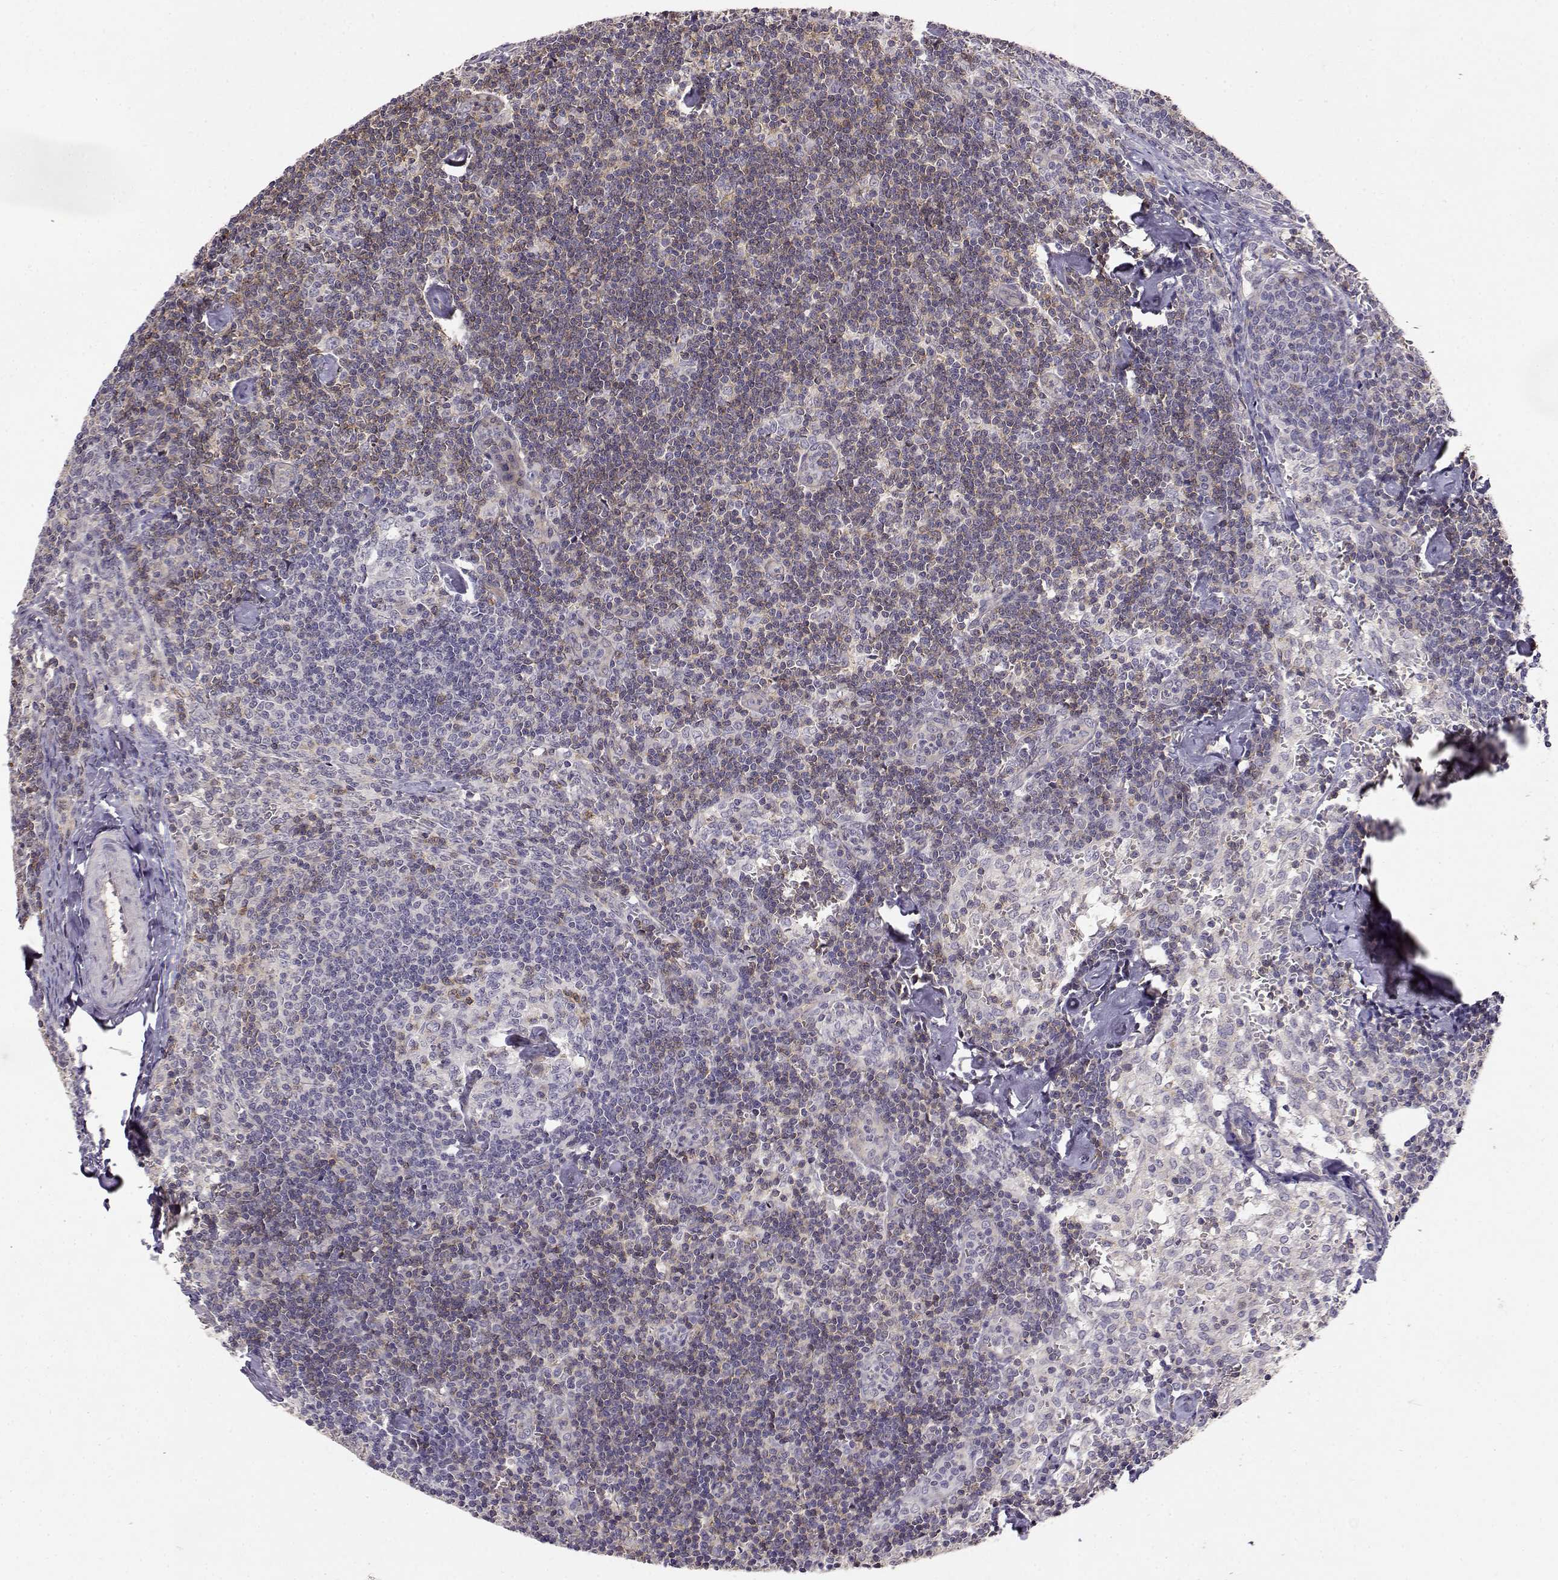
{"staining": {"intensity": "negative", "quantity": "none", "location": "none"}, "tissue": "lymph node", "cell_type": "Germinal center cells", "image_type": "normal", "snomed": [{"axis": "morphology", "description": "Normal tissue, NOS"}, {"axis": "topography", "description": "Lymph node"}], "caption": "Micrograph shows no significant protein positivity in germinal center cells of benign lymph node. (DAB immunohistochemistry visualized using brightfield microscopy, high magnification).", "gene": "IFITM1", "patient": {"sex": "female", "age": 50}}